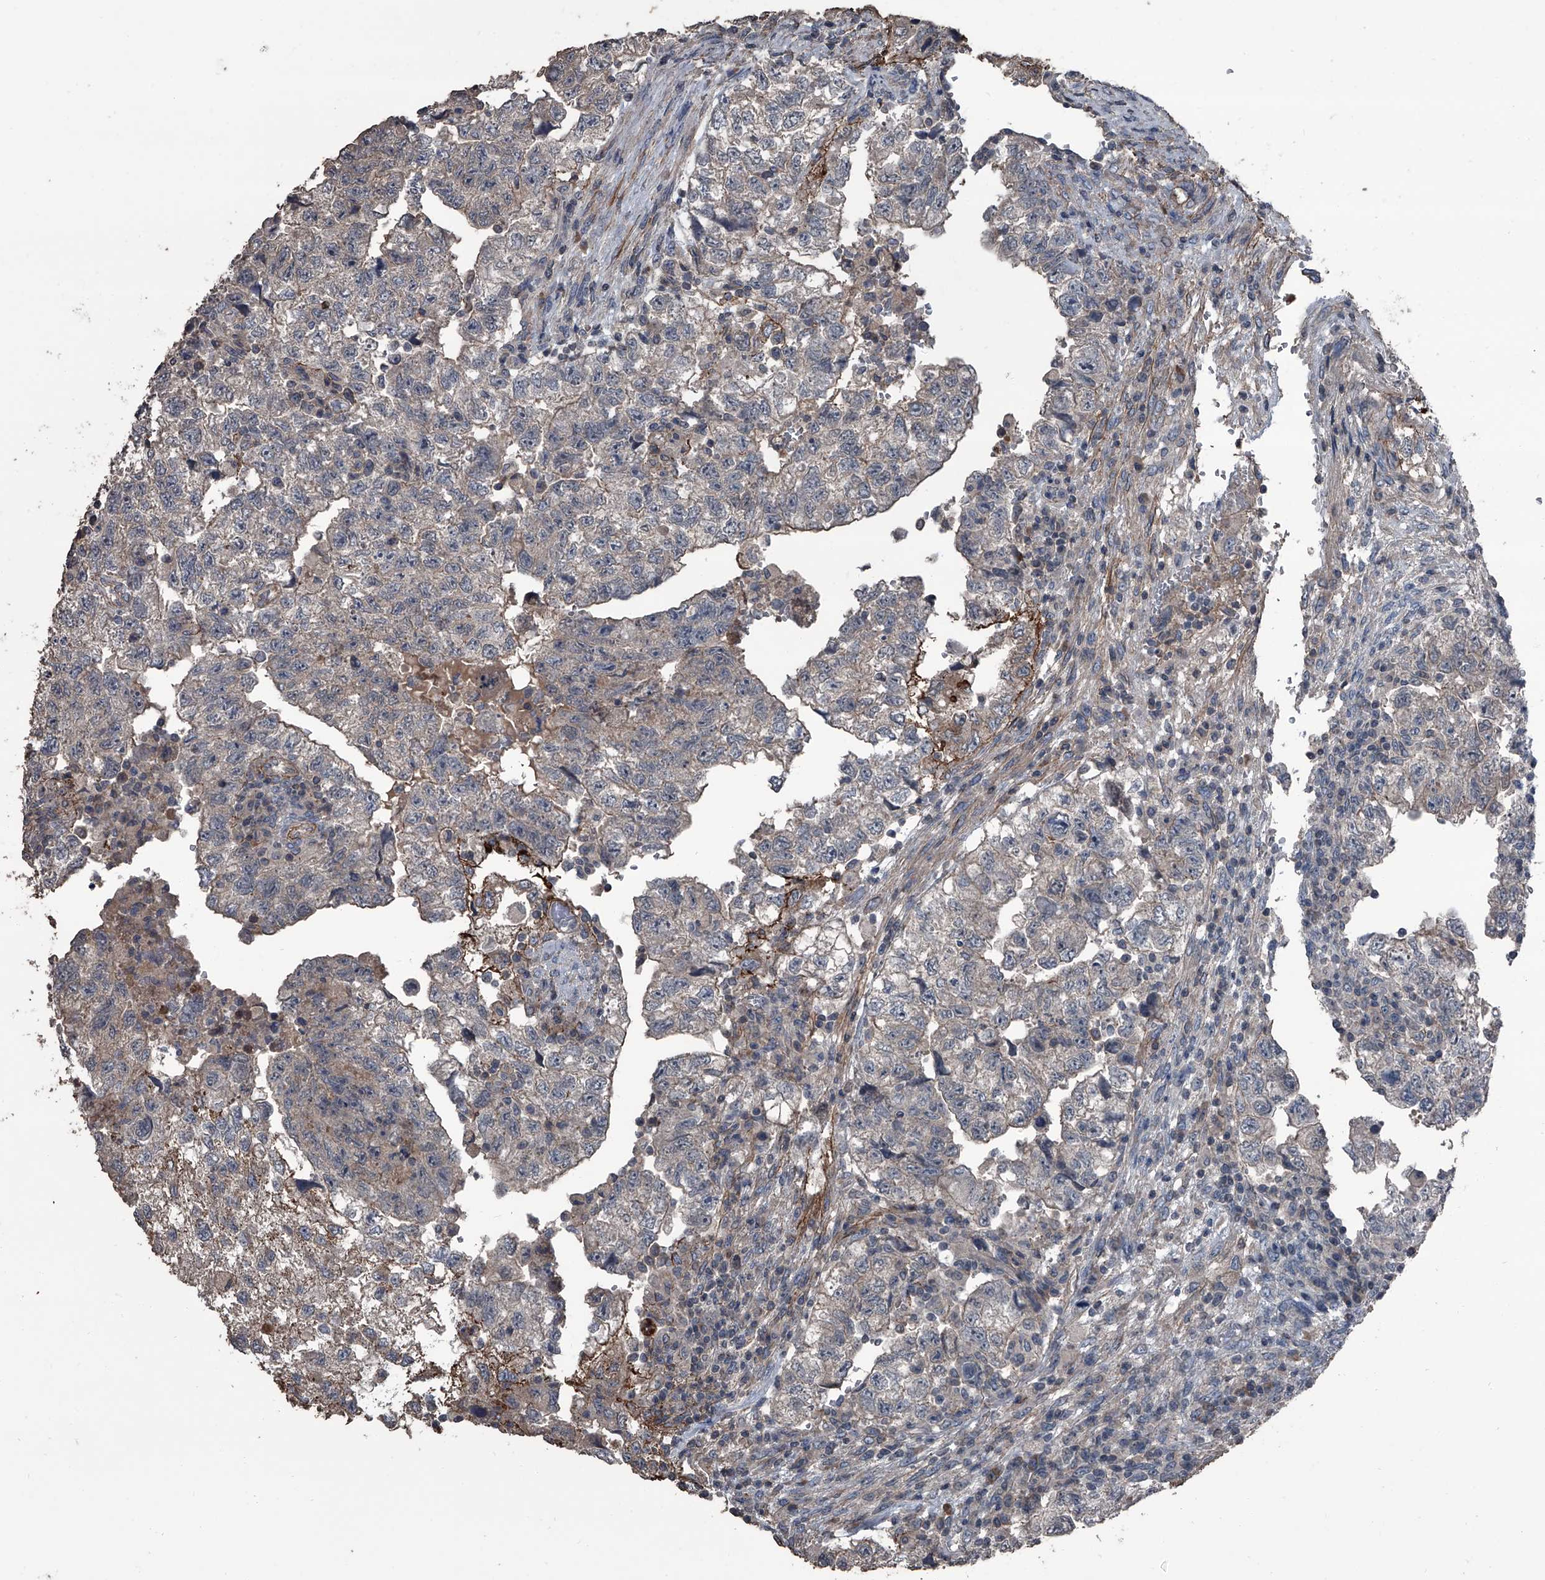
{"staining": {"intensity": "moderate", "quantity": "<25%", "location": "cytoplasmic/membranous"}, "tissue": "testis cancer", "cell_type": "Tumor cells", "image_type": "cancer", "snomed": [{"axis": "morphology", "description": "Carcinoma, Embryonal, NOS"}, {"axis": "topography", "description": "Testis"}], "caption": "Embryonal carcinoma (testis) stained for a protein (brown) exhibits moderate cytoplasmic/membranous positive staining in about <25% of tumor cells.", "gene": "OARD1", "patient": {"sex": "male", "age": 36}}